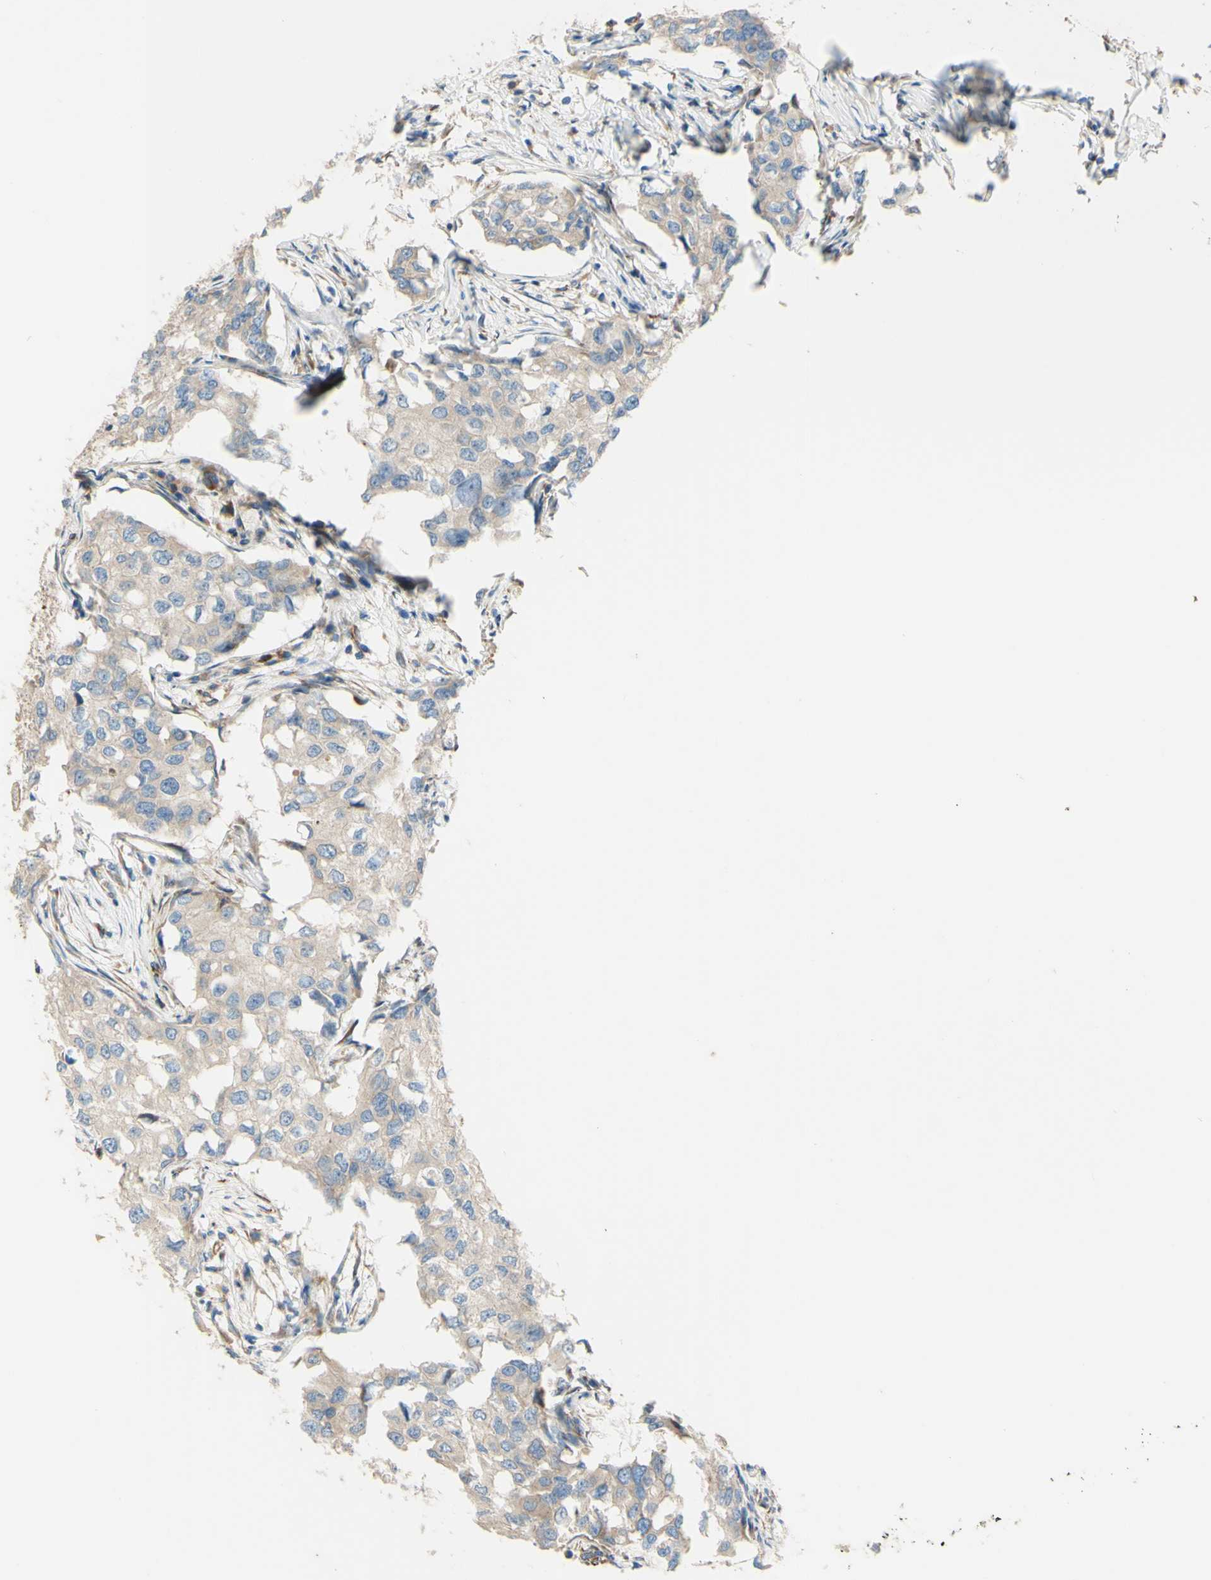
{"staining": {"intensity": "weak", "quantity": ">75%", "location": "cytoplasmic/membranous"}, "tissue": "breast cancer", "cell_type": "Tumor cells", "image_type": "cancer", "snomed": [{"axis": "morphology", "description": "Duct carcinoma"}, {"axis": "topography", "description": "Breast"}], "caption": "An image of breast cancer stained for a protein displays weak cytoplasmic/membranous brown staining in tumor cells.", "gene": "C1orf43", "patient": {"sex": "female", "age": 27}}